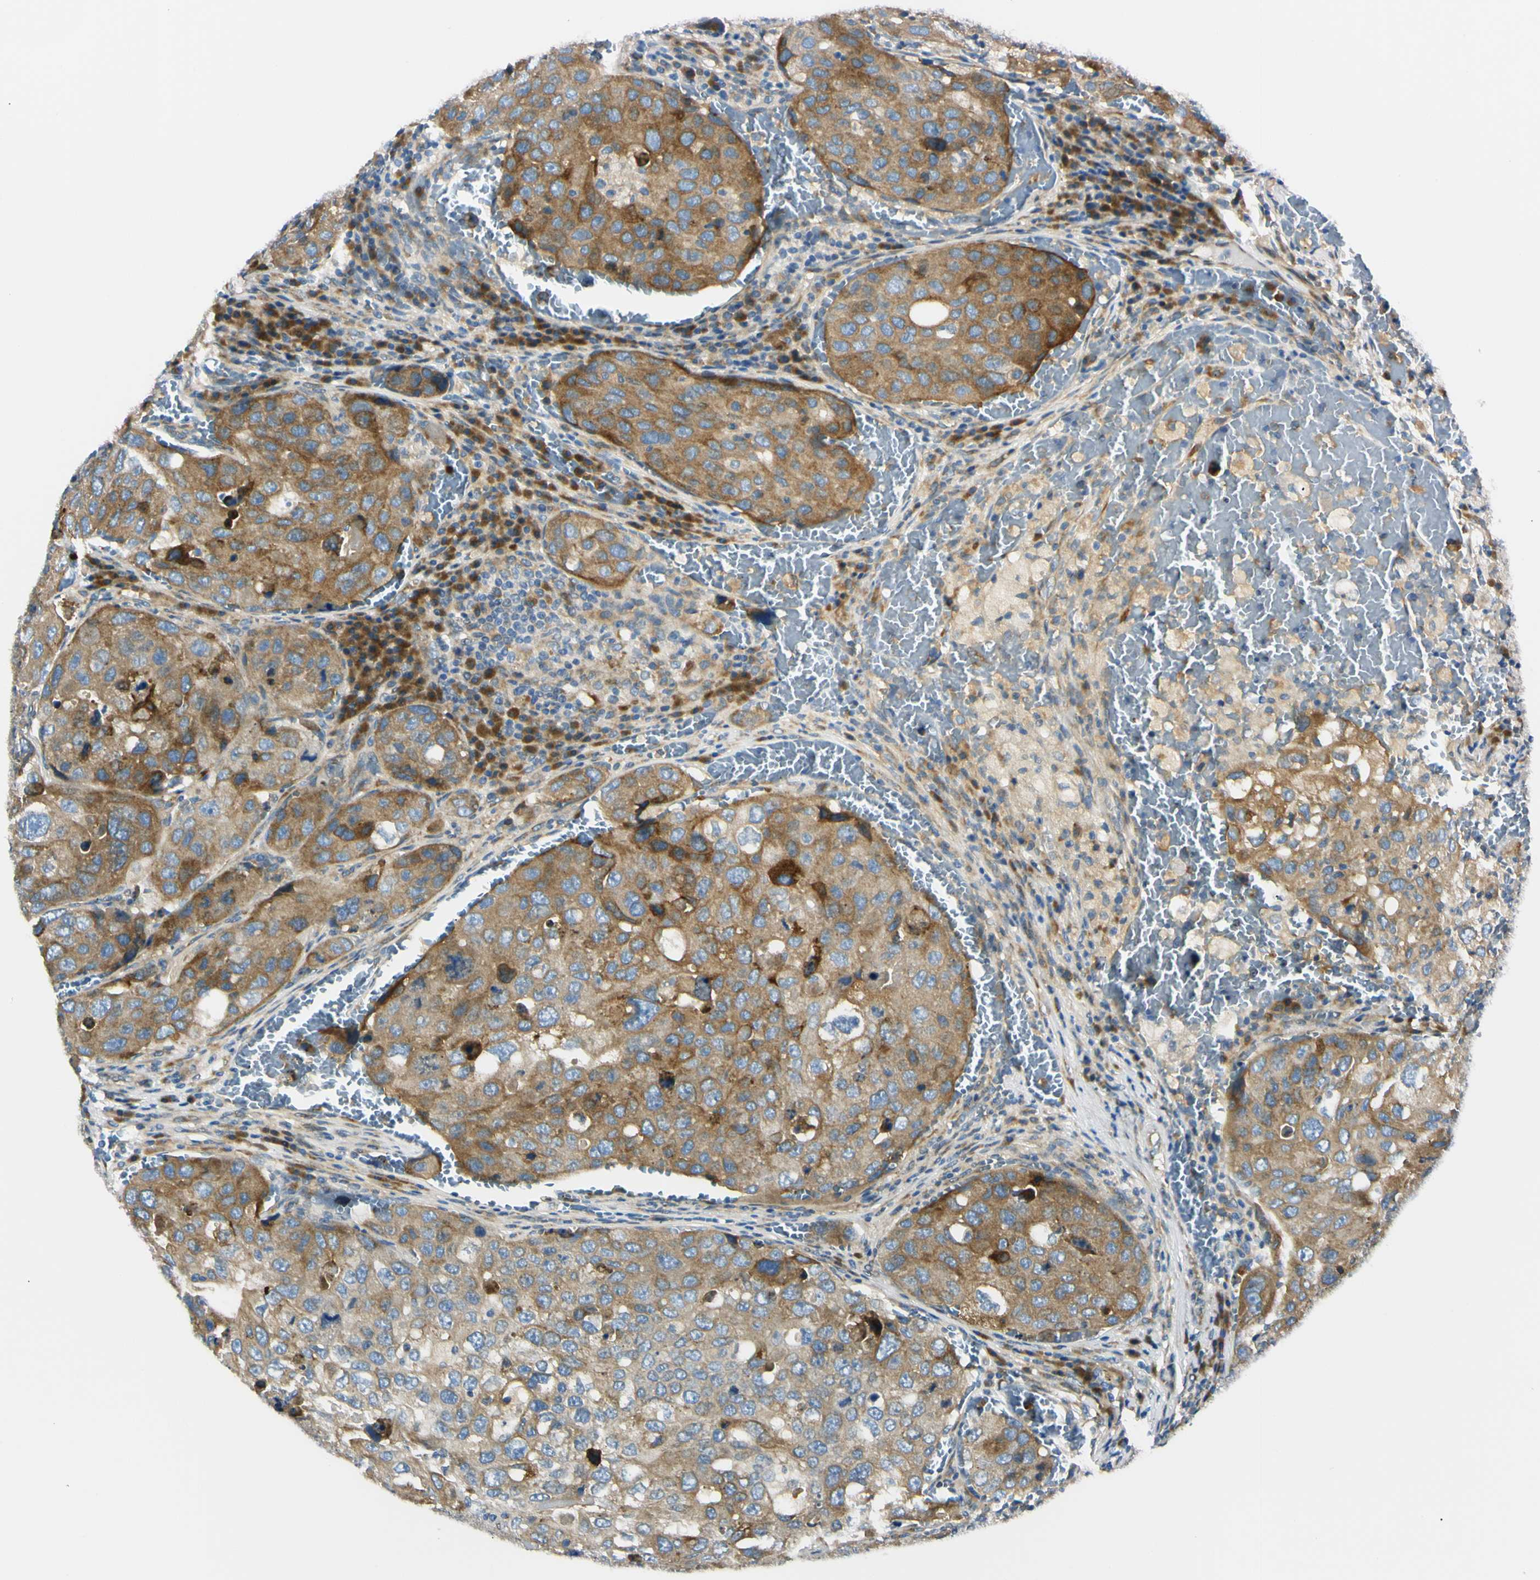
{"staining": {"intensity": "moderate", "quantity": ">75%", "location": "cytoplasmic/membranous"}, "tissue": "urothelial cancer", "cell_type": "Tumor cells", "image_type": "cancer", "snomed": [{"axis": "morphology", "description": "Urothelial carcinoma, High grade"}, {"axis": "topography", "description": "Lymph node"}, {"axis": "topography", "description": "Urinary bladder"}], "caption": "The immunohistochemical stain shows moderate cytoplasmic/membranous staining in tumor cells of urothelial cancer tissue.", "gene": "IER3IP1", "patient": {"sex": "male", "age": 51}}